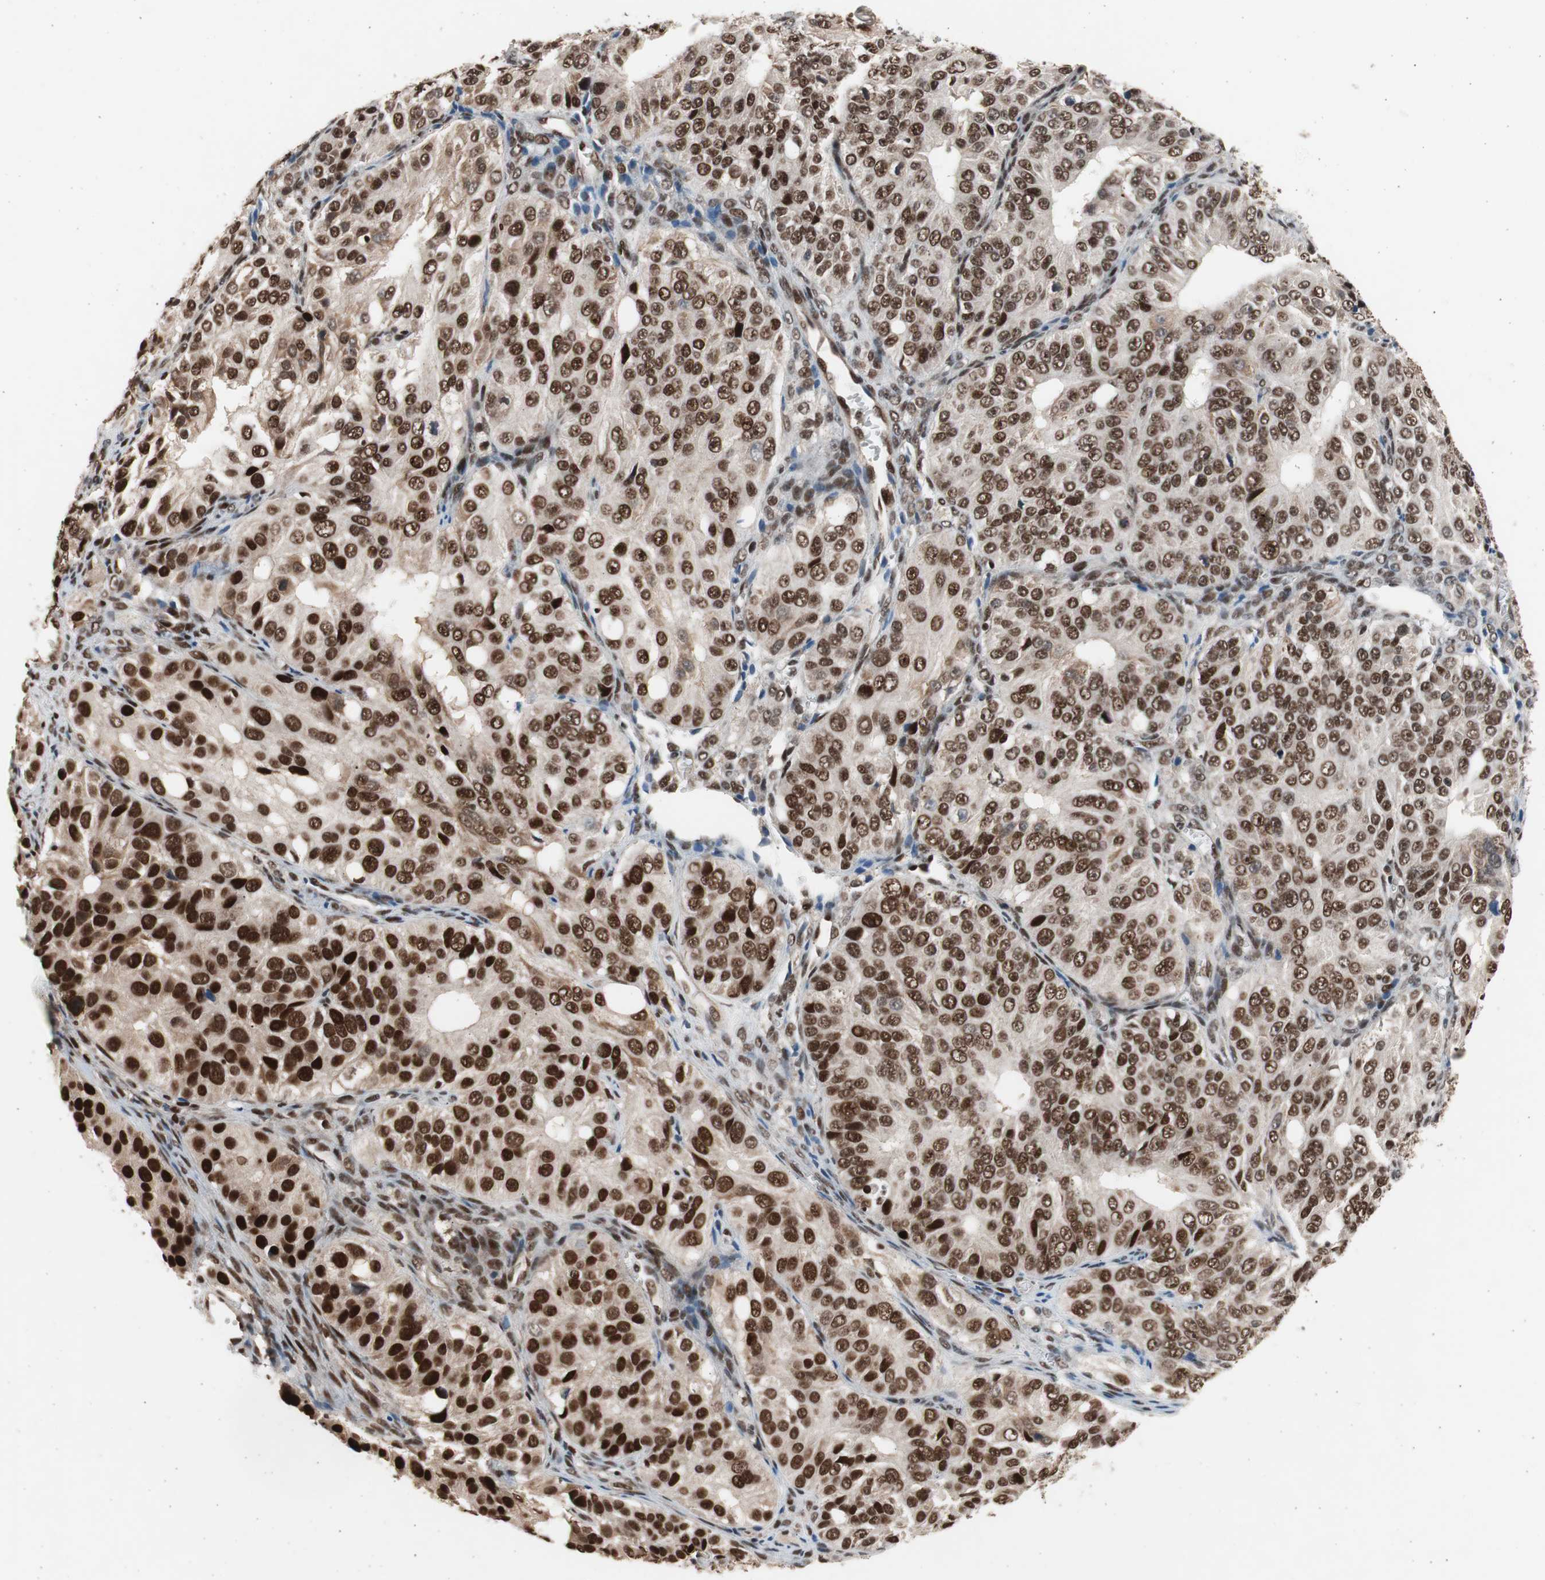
{"staining": {"intensity": "strong", "quantity": ">75%", "location": "nuclear"}, "tissue": "ovarian cancer", "cell_type": "Tumor cells", "image_type": "cancer", "snomed": [{"axis": "morphology", "description": "Carcinoma, endometroid"}, {"axis": "topography", "description": "Ovary"}], "caption": "High-magnification brightfield microscopy of endometroid carcinoma (ovarian) stained with DAB (brown) and counterstained with hematoxylin (blue). tumor cells exhibit strong nuclear expression is appreciated in approximately>75% of cells. (Stains: DAB (3,3'-diaminobenzidine) in brown, nuclei in blue, Microscopy: brightfield microscopy at high magnification).", "gene": "RPA1", "patient": {"sex": "female", "age": 51}}